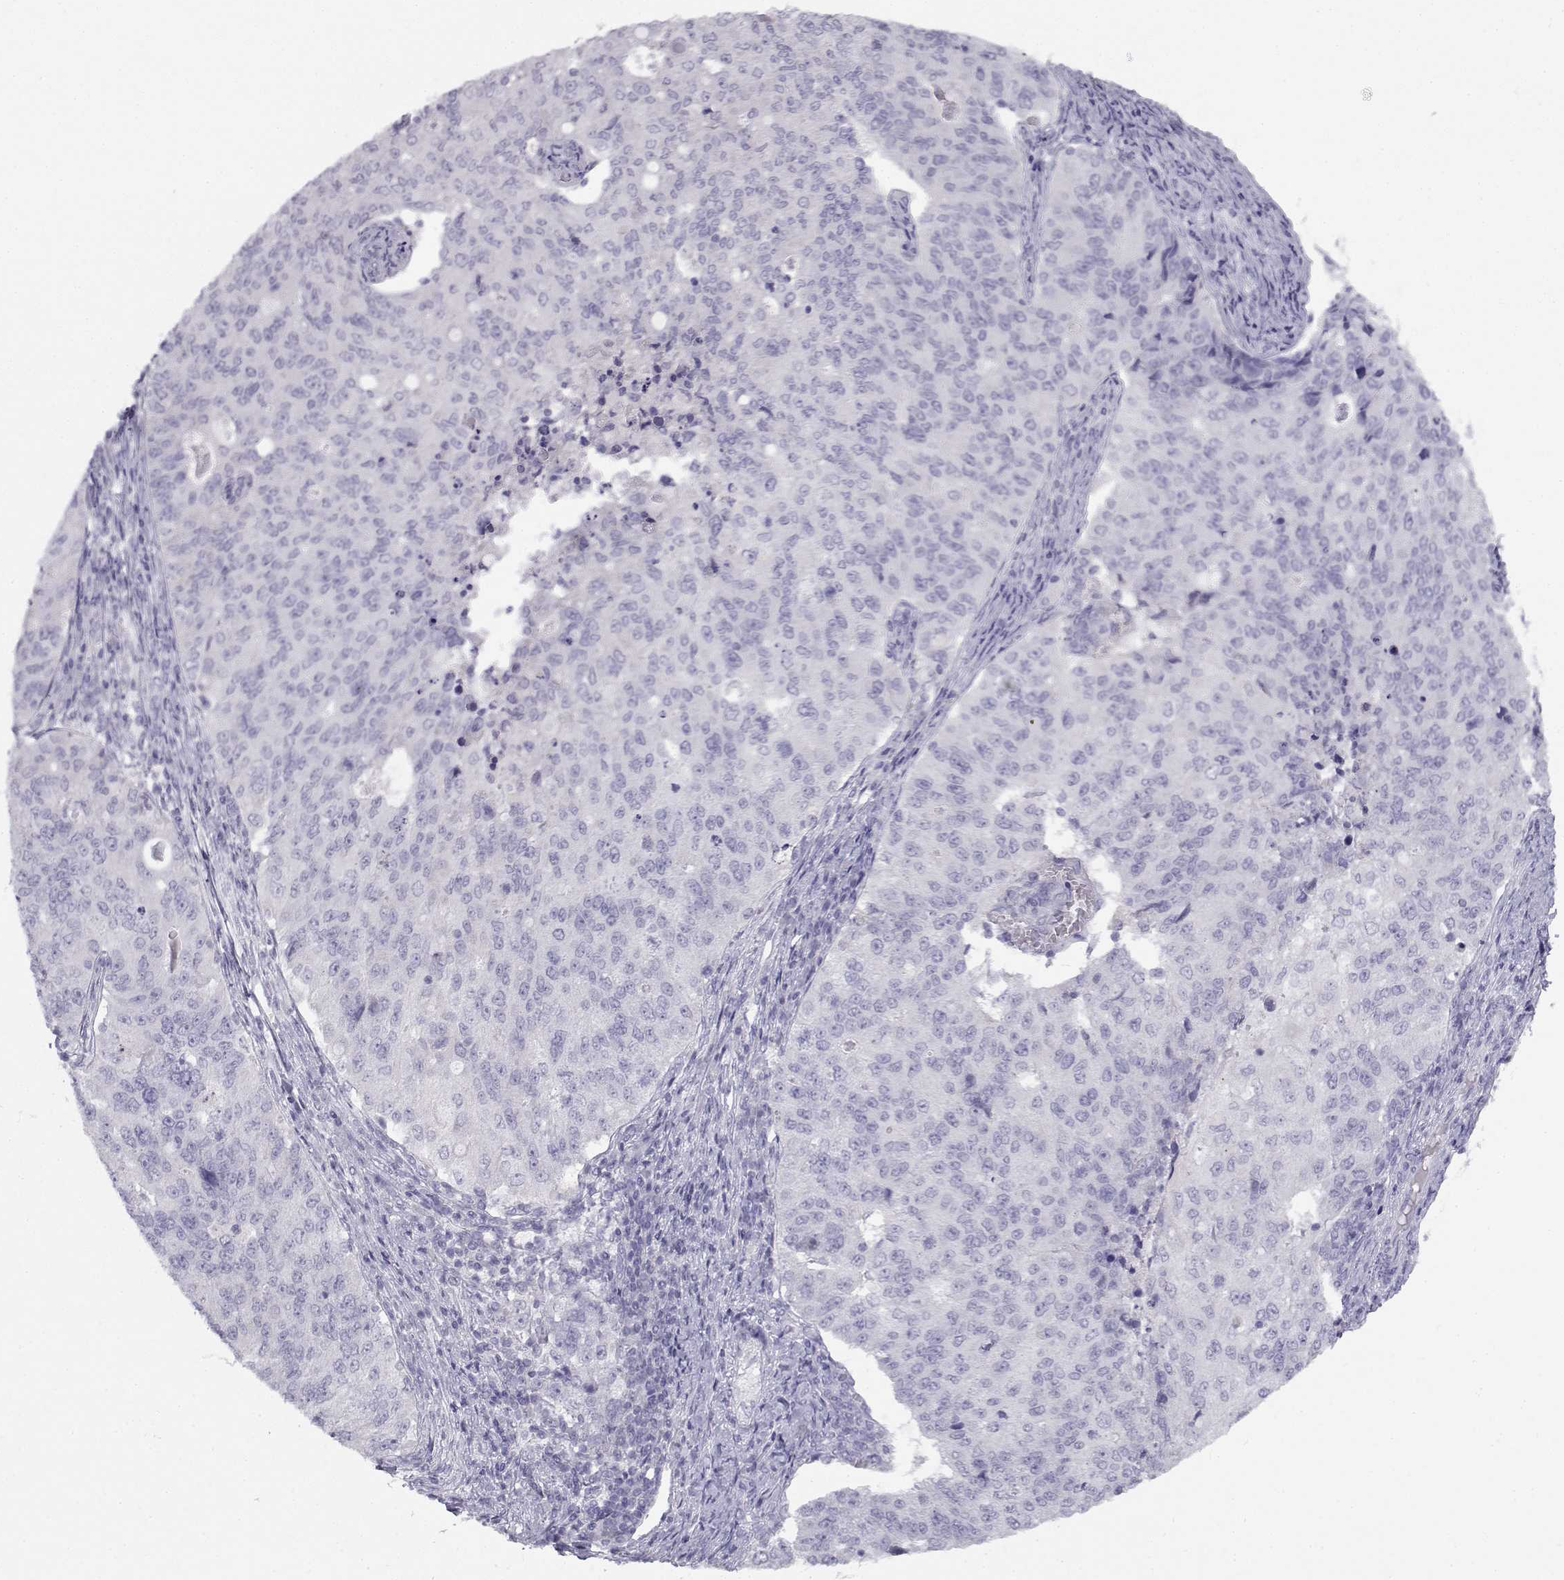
{"staining": {"intensity": "negative", "quantity": "none", "location": "none"}, "tissue": "endometrial cancer", "cell_type": "Tumor cells", "image_type": "cancer", "snomed": [{"axis": "morphology", "description": "Adenocarcinoma, NOS"}, {"axis": "topography", "description": "Endometrium"}], "caption": "Tumor cells are negative for protein expression in human adenocarcinoma (endometrial).", "gene": "FAM166A", "patient": {"sex": "female", "age": 43}}